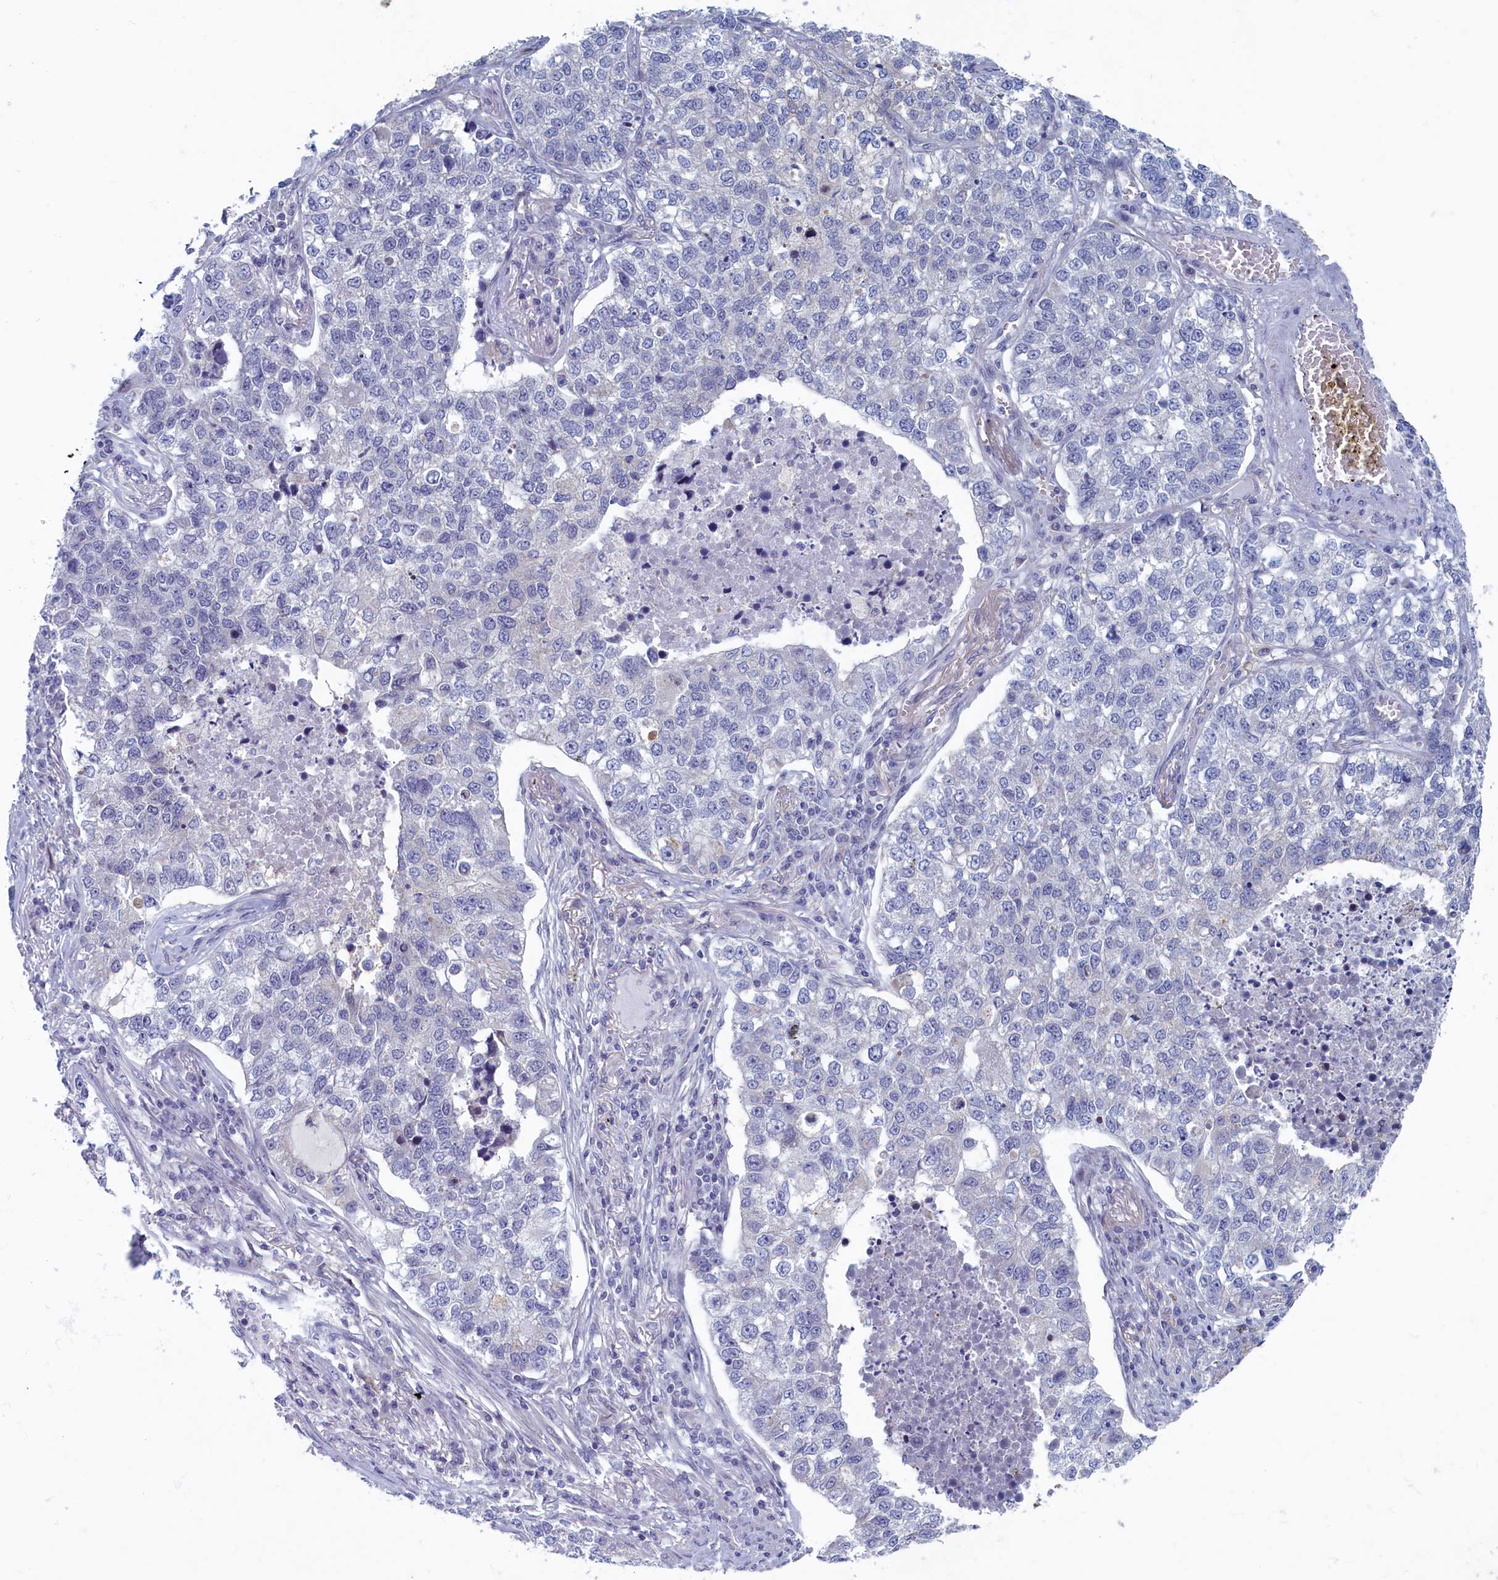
{"staining": {"intensity": "negative", "quantity": "none", "location": "none"}, "tissue": "lung cancer", "cell_type": "Tumor cells", "image_type": "cancer", "snomed": [{"axis": "morphology", "description": "Adenocarcinoma, NOS"}, {"axis": "topography", "description": "Lung"}], "caption": "Lung cancer was stained to show a protein in brown. There is no significant positivity in tumor cells.", "gene": "WDR76", "patient": {"sex": "male", "age": 49}}